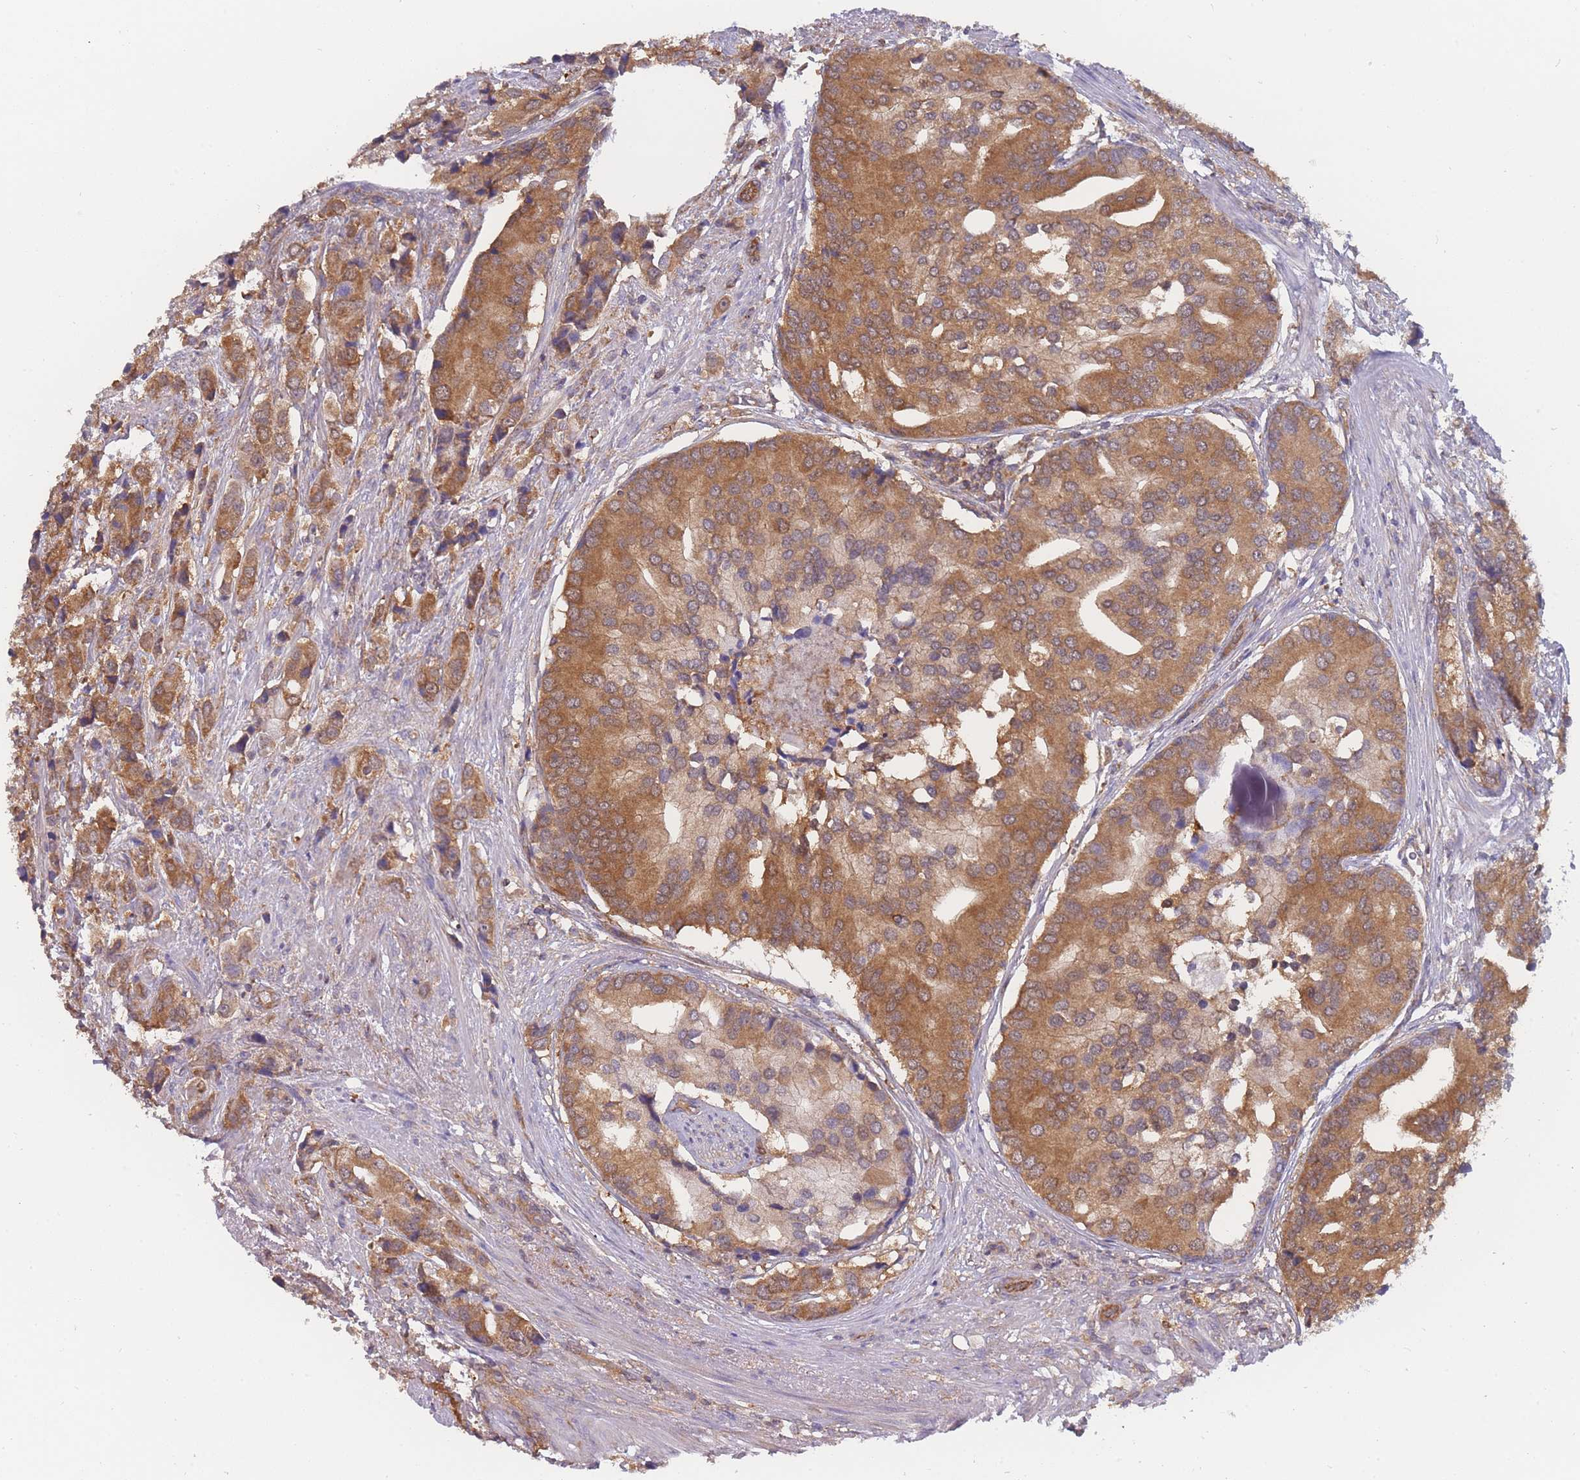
{"staining": {"intensity": "moderate", "quantity": "25%-75%", "location": "cytoplasmic/membranous"}, "tissue": "prostate cancer", "cell_type": "Tumor cells", "image_type": "cancer", "snomed": [{"axis": "morphology", "description": "Adenocarcinoma, High grade"}, {"axis": "topography", "description": "Prostate"}], "caption": "Prostate cancer tissue shows moderate cytoplasmic/membranous positivity in approximately 25%-75% of tumor cells", "gene": "MRPS18B", "patient": {"sex": "male", "age": 62}}